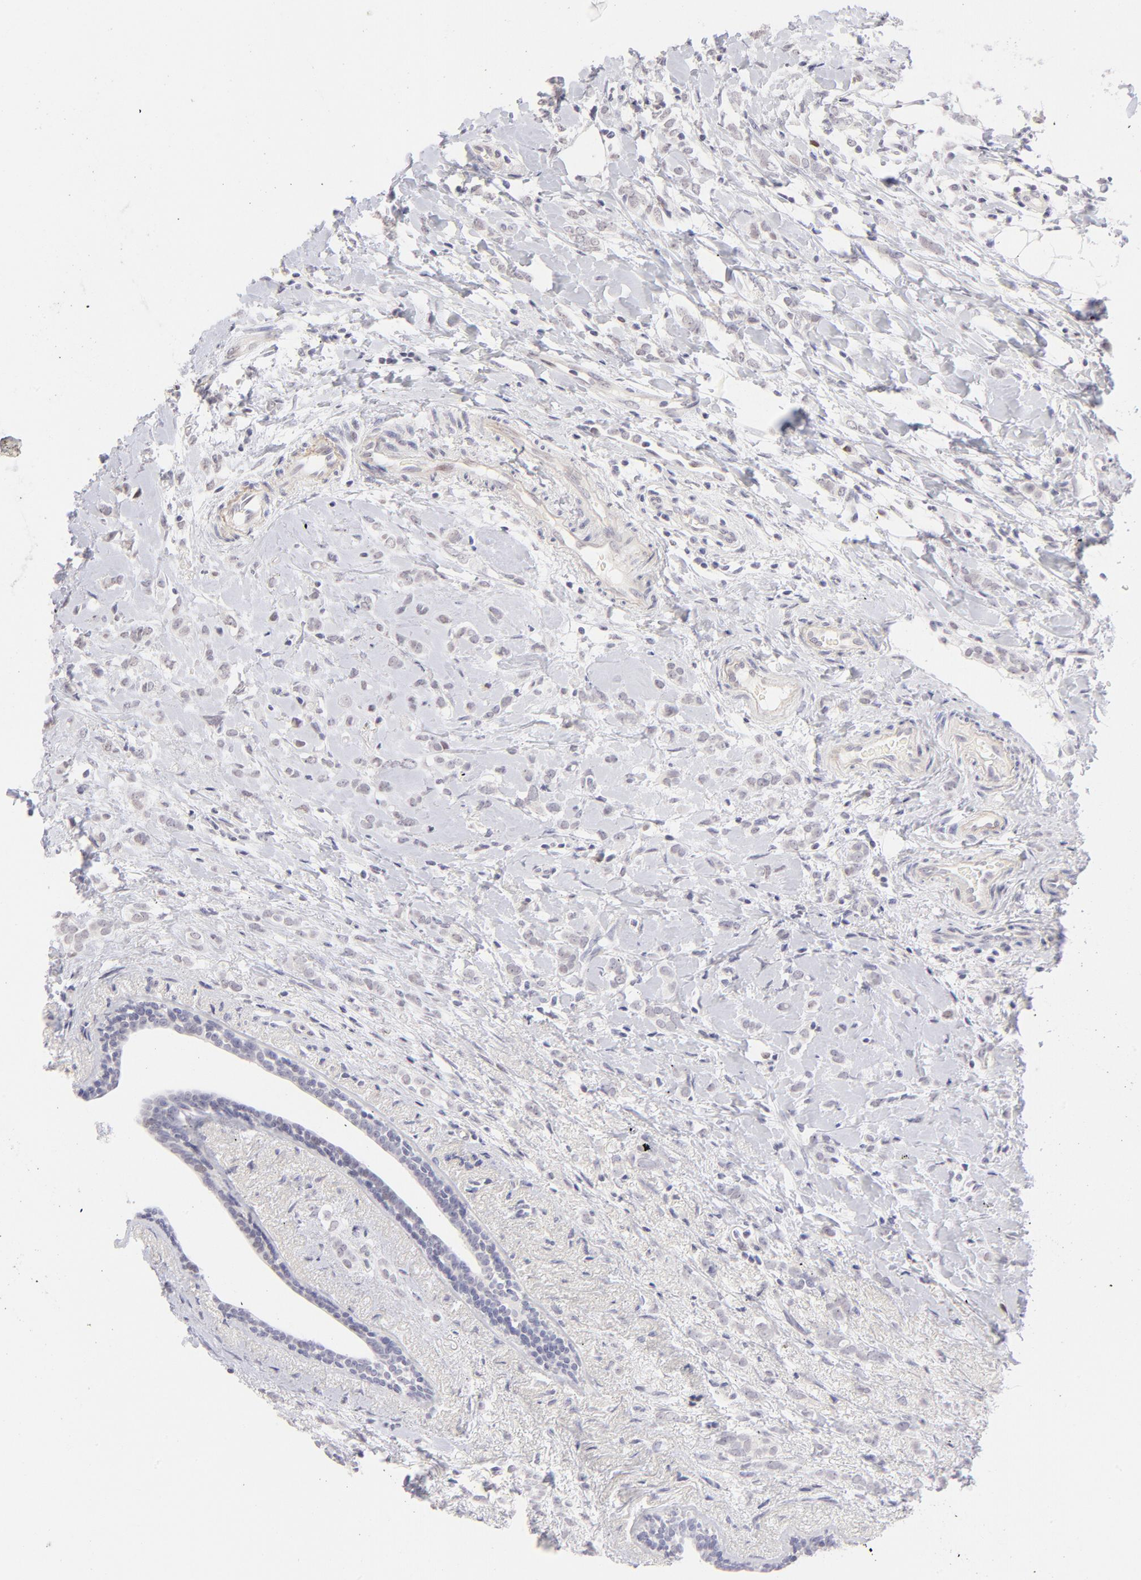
{"staining": {"intensity": "negative", "quantity": "none", "location": "none"}, "tissue": "breast cancer", "cell_type": "Tumor cells", "image_type": "cancer", "snomed": [{"axis": "morphology", "description": "Normal tissue, NOS"}, {"axis": "morphology", "description": "Lobular carcinoma"}, {"axis": "topography", "description": "Breast"}], "caption": "The immunohistochemistry photomicrograph has no significant expression in tumor cells of breast lobular carcinoma tissue.", "gene": "LTB4R", "patient": {"sex": "female", "age": 47}}